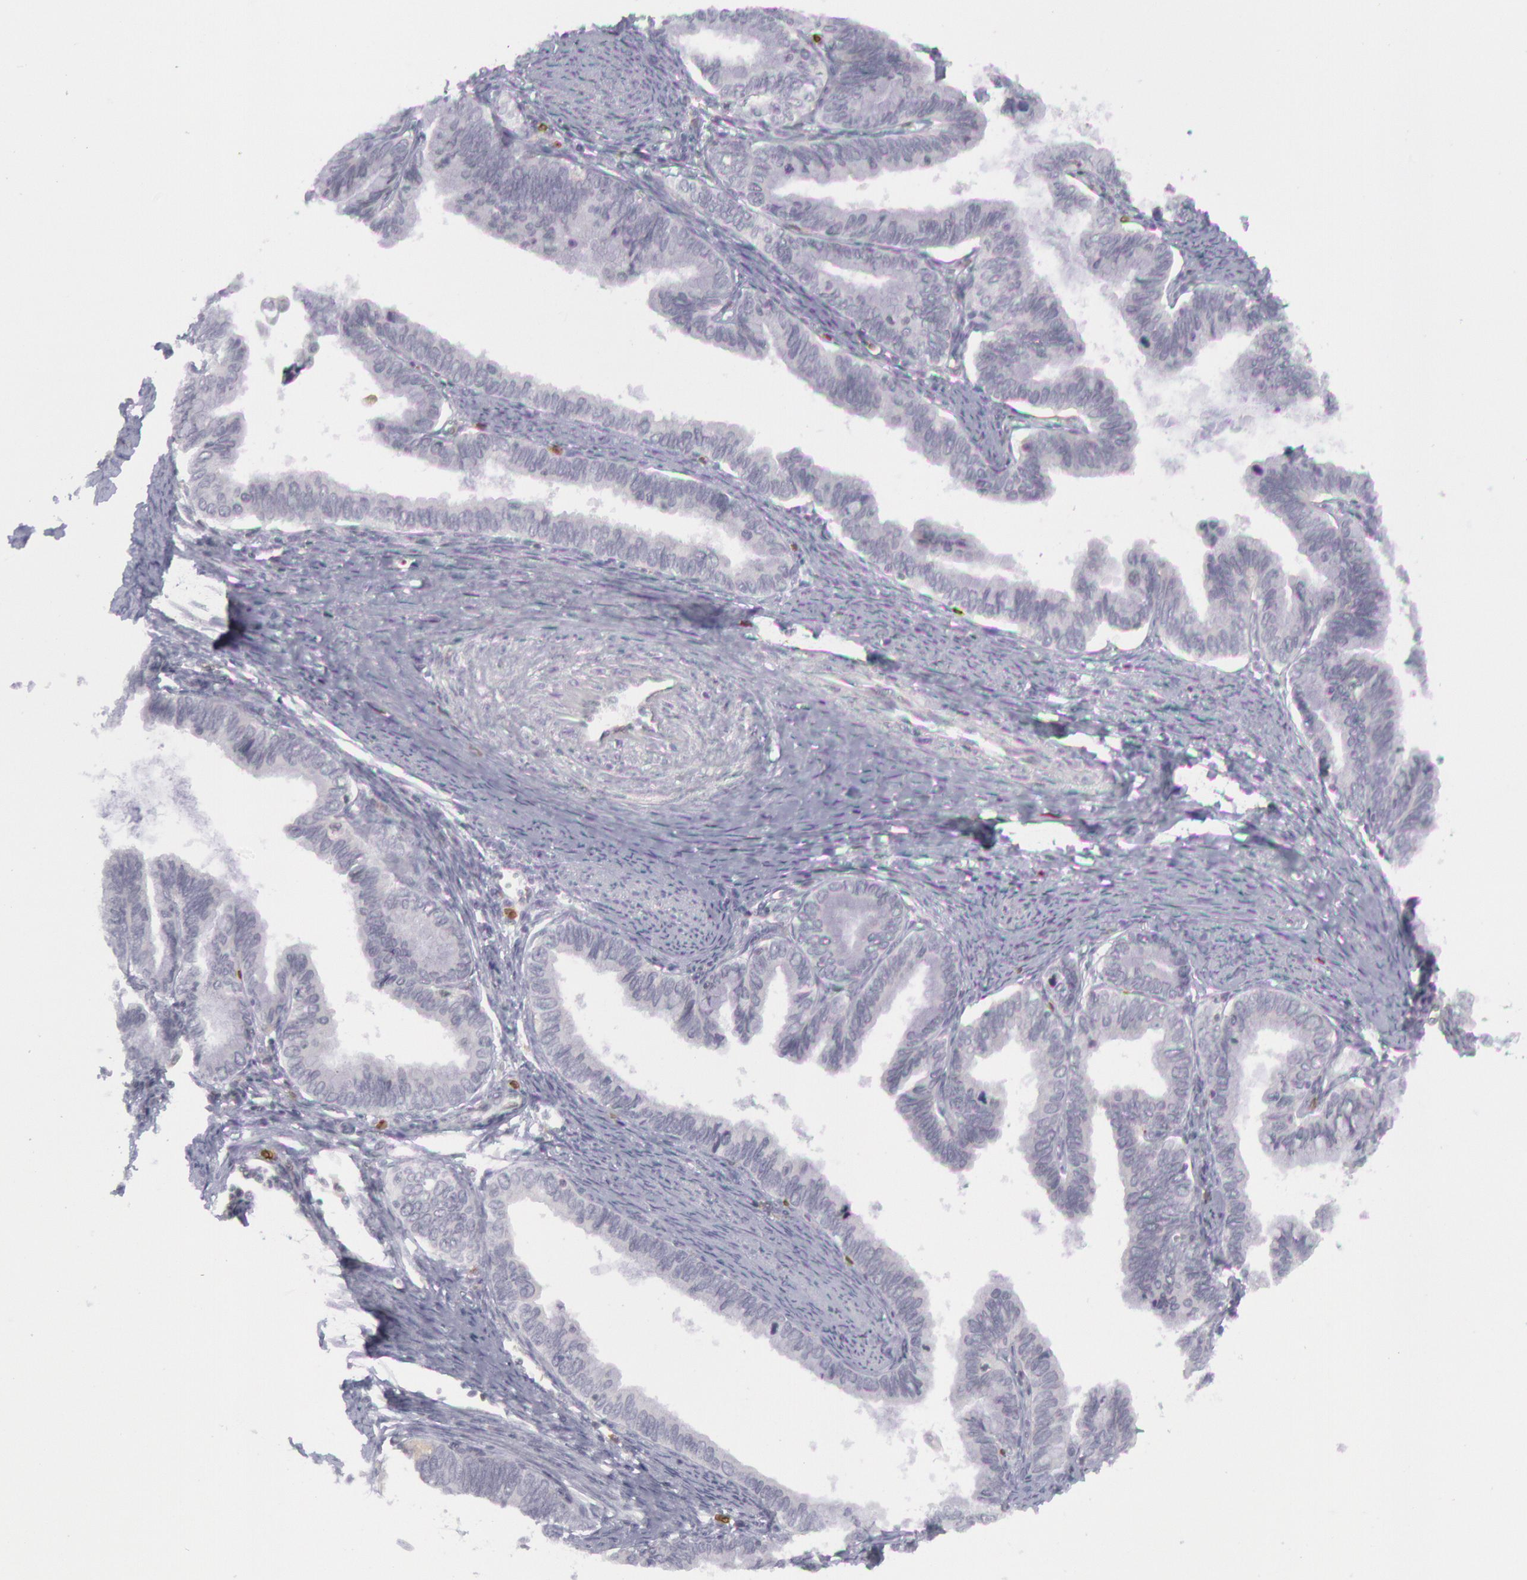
{"staining": {"intensity": "negative", "quantity": "none", "location": "none"}, "tissue": "cervical cancer", "cell_type": "Tumor cells", "image_type": "cancer", "snomed": [{"axis": "morphology", "description": "Adenocarcinoma, NOS"}, {"axis": "topography", "description": "Cervix"}], "caption": "Immunohistochemistry of human adenocarcinoma (cervical) demonstrates no staining in tumor cells.", "gene": "PTGS2", "patient": {"sex": "female", "age": 49}}